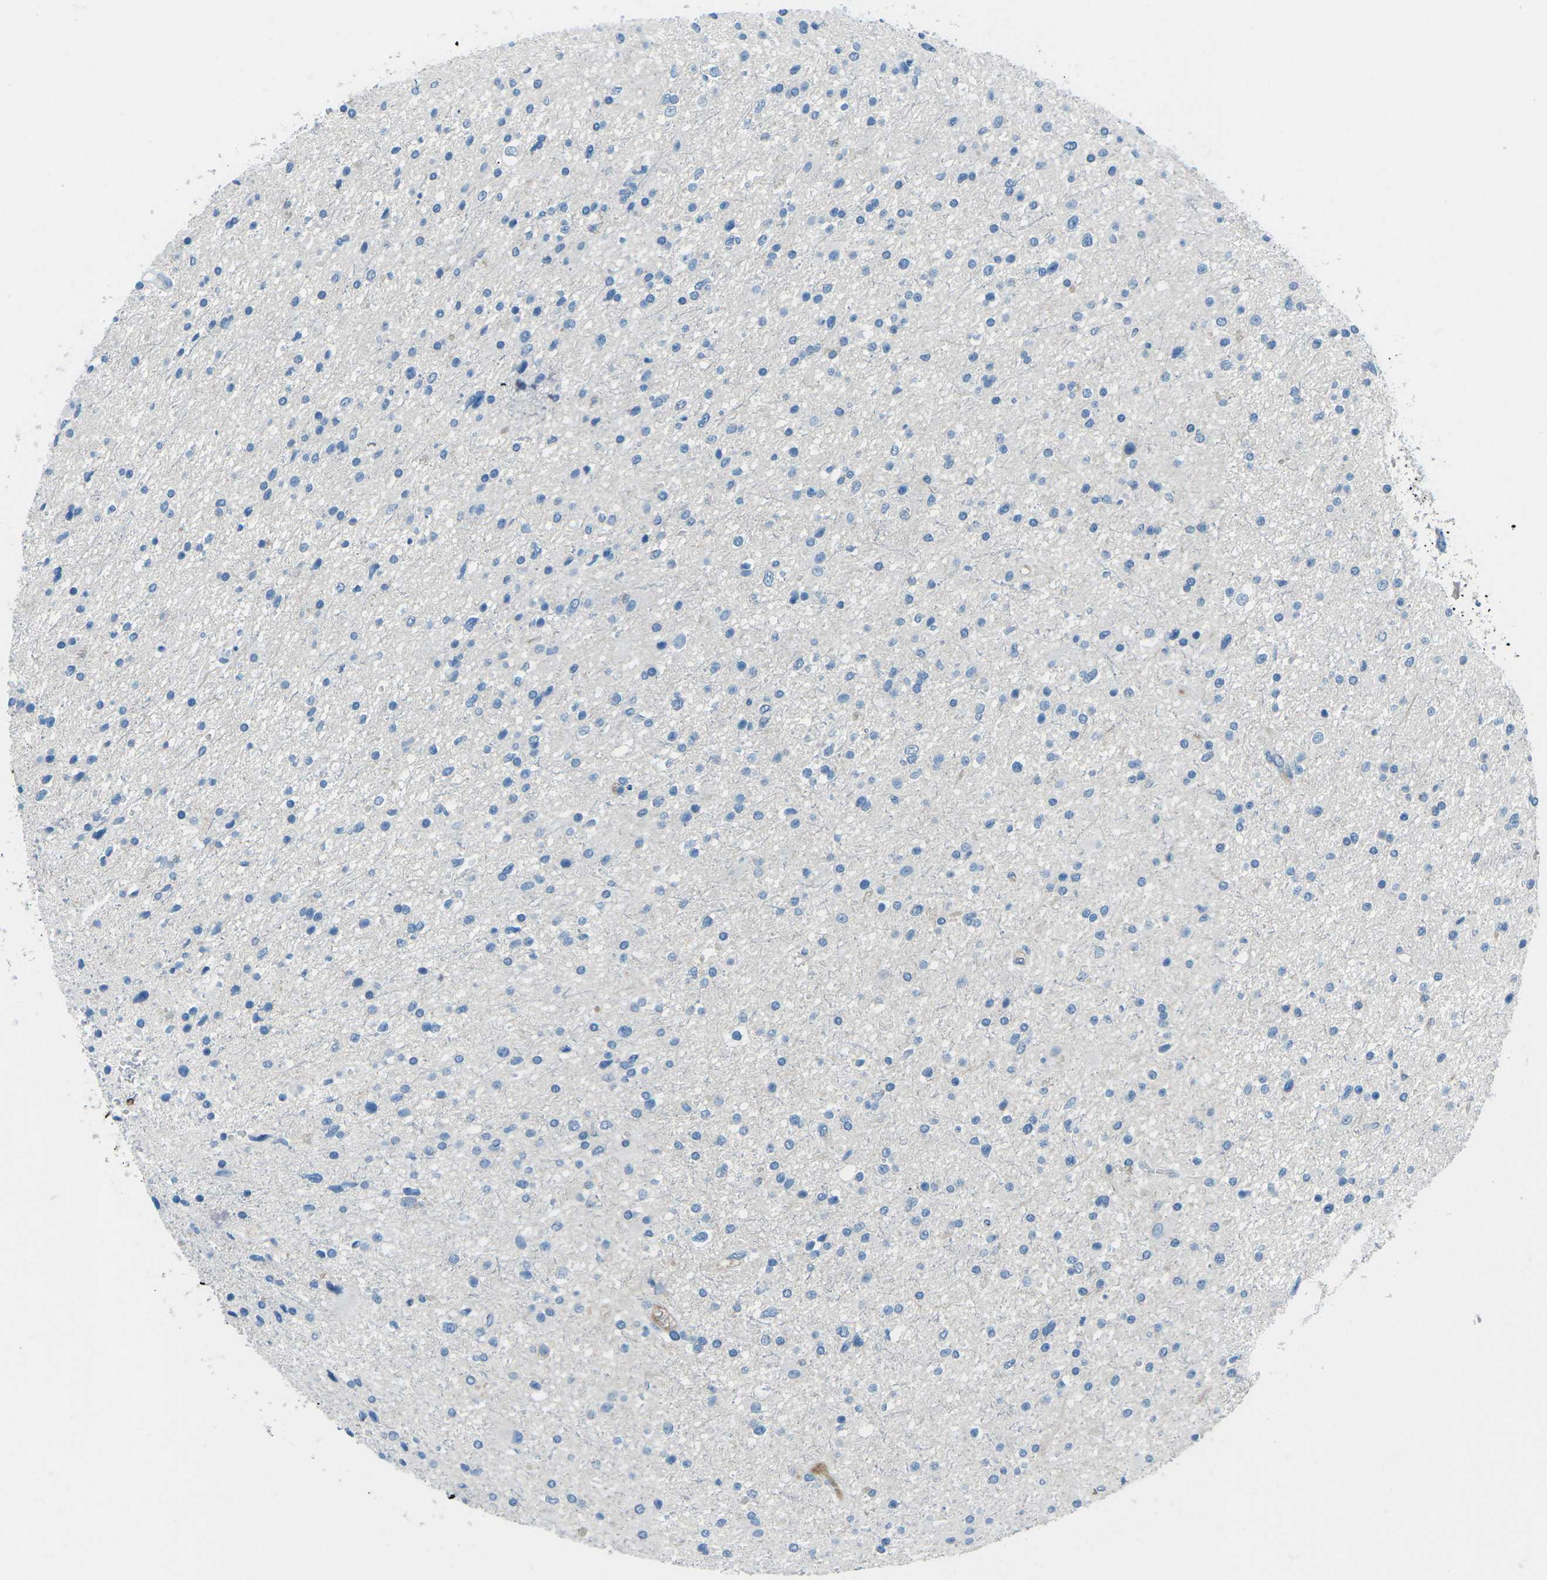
{"staining": {"intensity": "negative", "quantity": "none", "location": "none"}, "tissue": "glioma", "cell_type": "Tumor cells", "image_type": "cancer", "snomed": [{"axis": "morphology", "description": "Glioma, malignant, High grade"}, {"axis": "topography", "description": "Brain"}], "caption": "Immunohistochemistry (IHC) of glioma reveals no positivity in tumor cells.", "gene": "FCN1", "patient": {"sex": "male", "age": 33}}